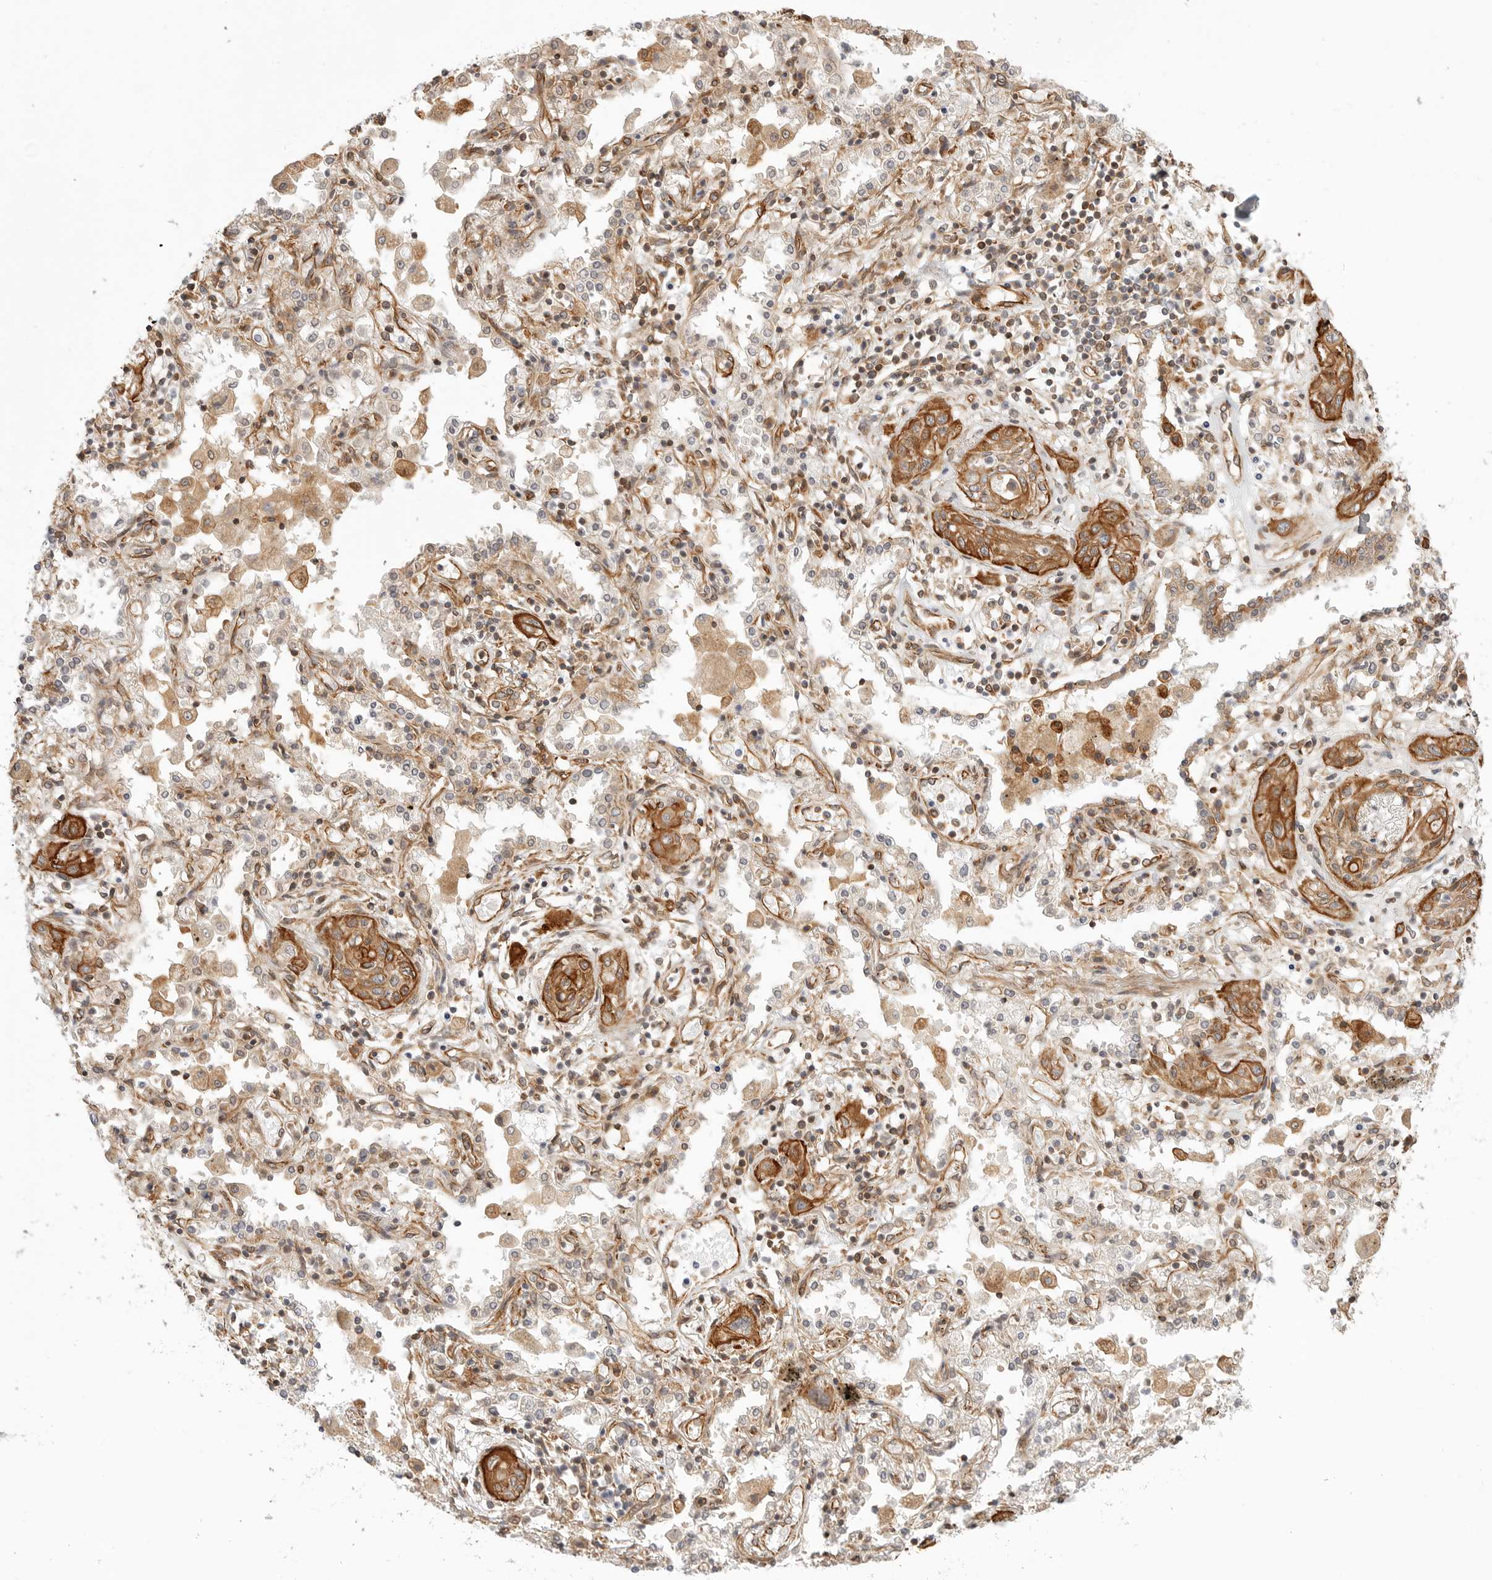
{"staining": {"intensity": "moderate", "quantity": ">75%", "location": "cytoplasmic/membranous"}, "tissue": "lung cancer", "cell_type": "Tumor cells", "image_type": "cancer", "snomed": [{"axis": "morphology", "description": "Squamous cell carcinoma, NOS"}, {"axis": "topography", "description": "Lung"}], "caption": "A micrograph of lung squamous cell carcinoma stained for a protein displays moderate cytoplasmic/membranous brown staining in tumor cells.", "gene": "ATOH7", "patient": {"sex": "female", "age": 47}}